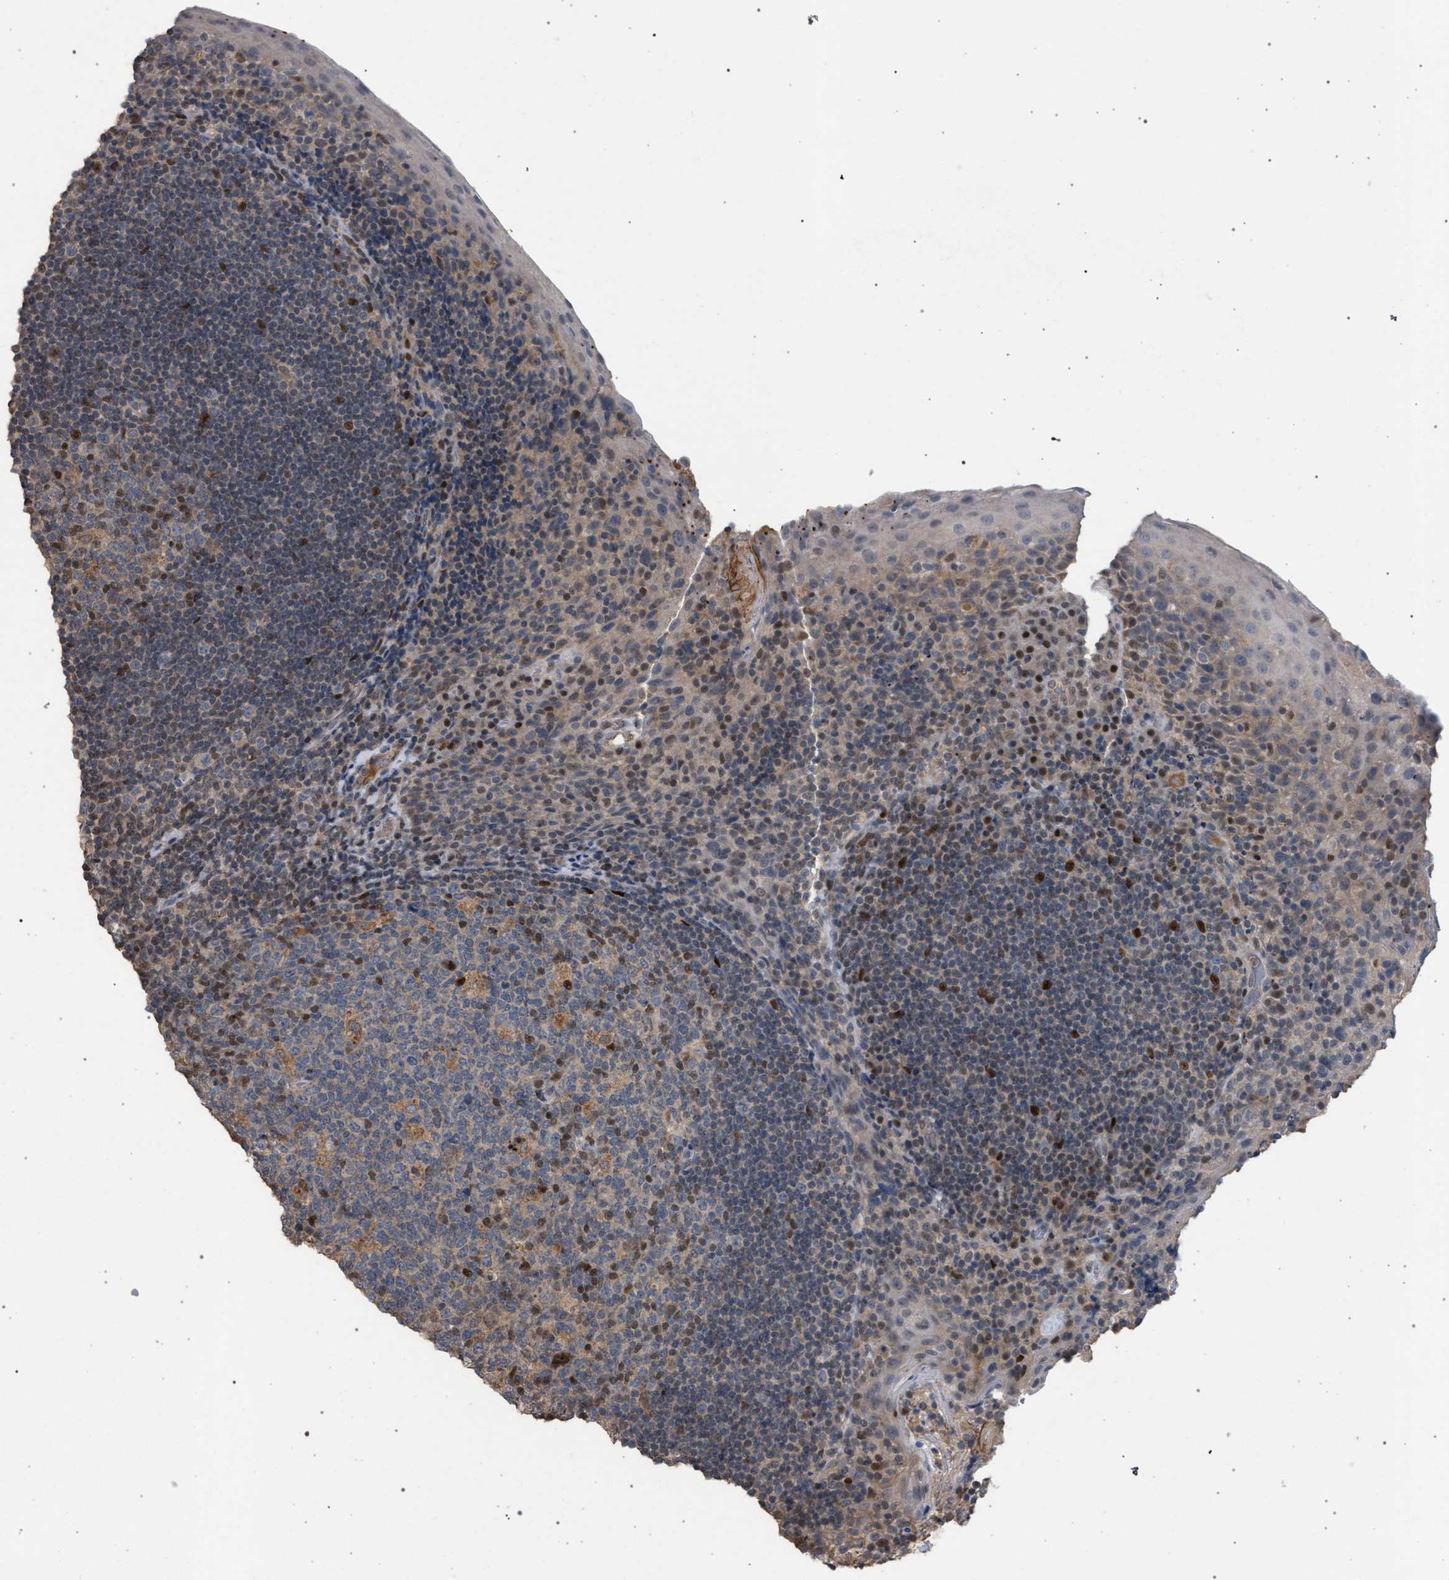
{"staining": {"intensity": "moderate", "quantity": "<25%", "location": "cytoplasmic/membranous,nuclear"}, "tissue": "tonsil", "cell_type": "Germinal center cells", "image_type": "normal", "snomed": [{"axis": "morphology", "description": "Normal tissue, NOS"}, {"axis": "topography", "description": "Tonsil"}], "caption": "Brown immunohistochemical staining in benign tonsil shows moderate cytoplasmic/membranous,nuclear staining in about <25% of germinal center cells. The protein is shown in brown color, while the nuclei are stained blue.", "gene": "TECPR1", "patient": {"sex": "male", "age": 17}}